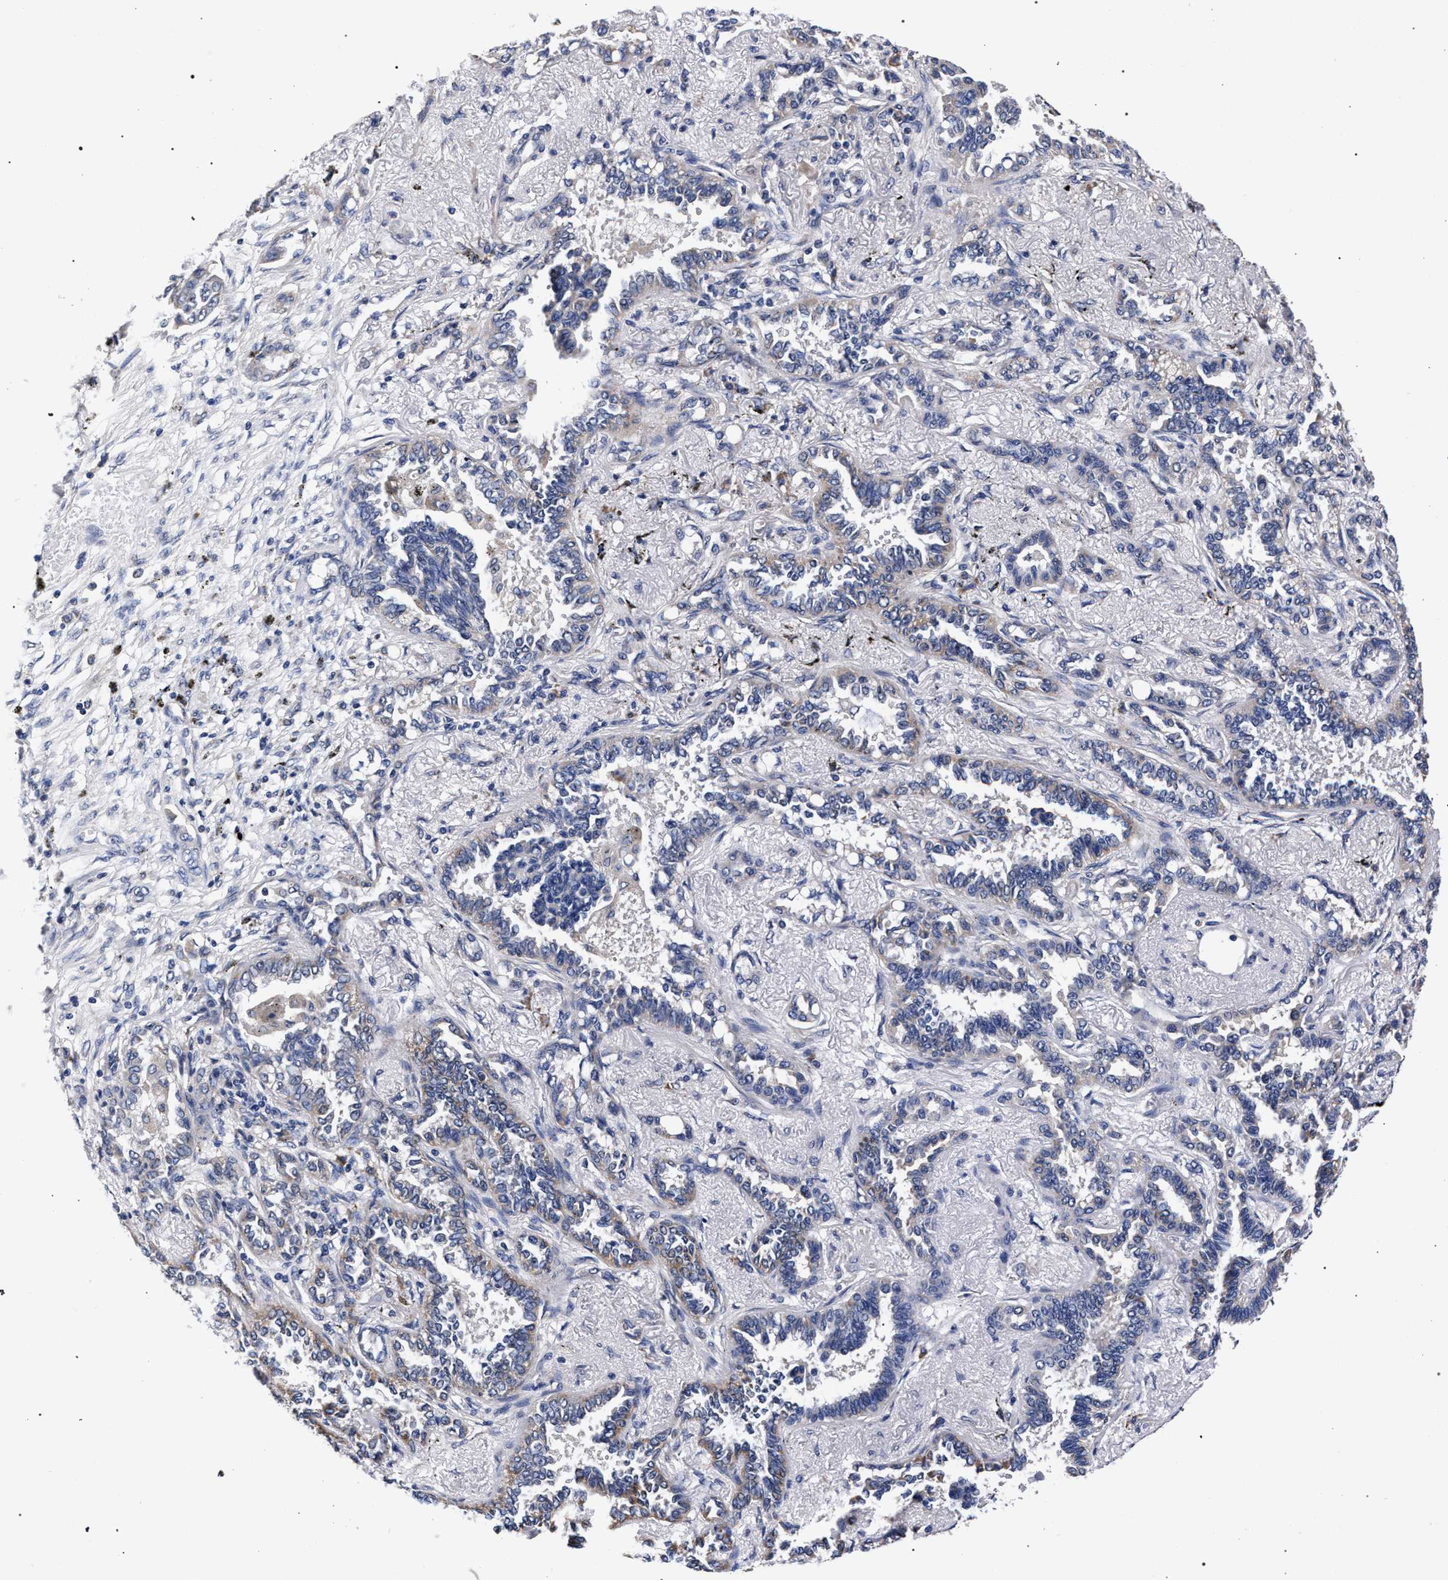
{"staining": {"intensity": "weak", "quantity": "<25%", "location": "cytoplasmic/membranous"}, "tissue": "lung cancer", "cell_type": "Tumor cells", "image_type": "cancer", "snomed": [{"axis": "morphology", "description": "Adenocarcinoma, NOS"}, {"axis": "topography", "description": "Lung"}], "caption": "DAB immunohistochemical staining of lung cancer (adenocarcinoma) exhibits no significant positivity in tumor cells.", "gene": "CFAP95", "patient": {"sex": "male", "age": 59}}